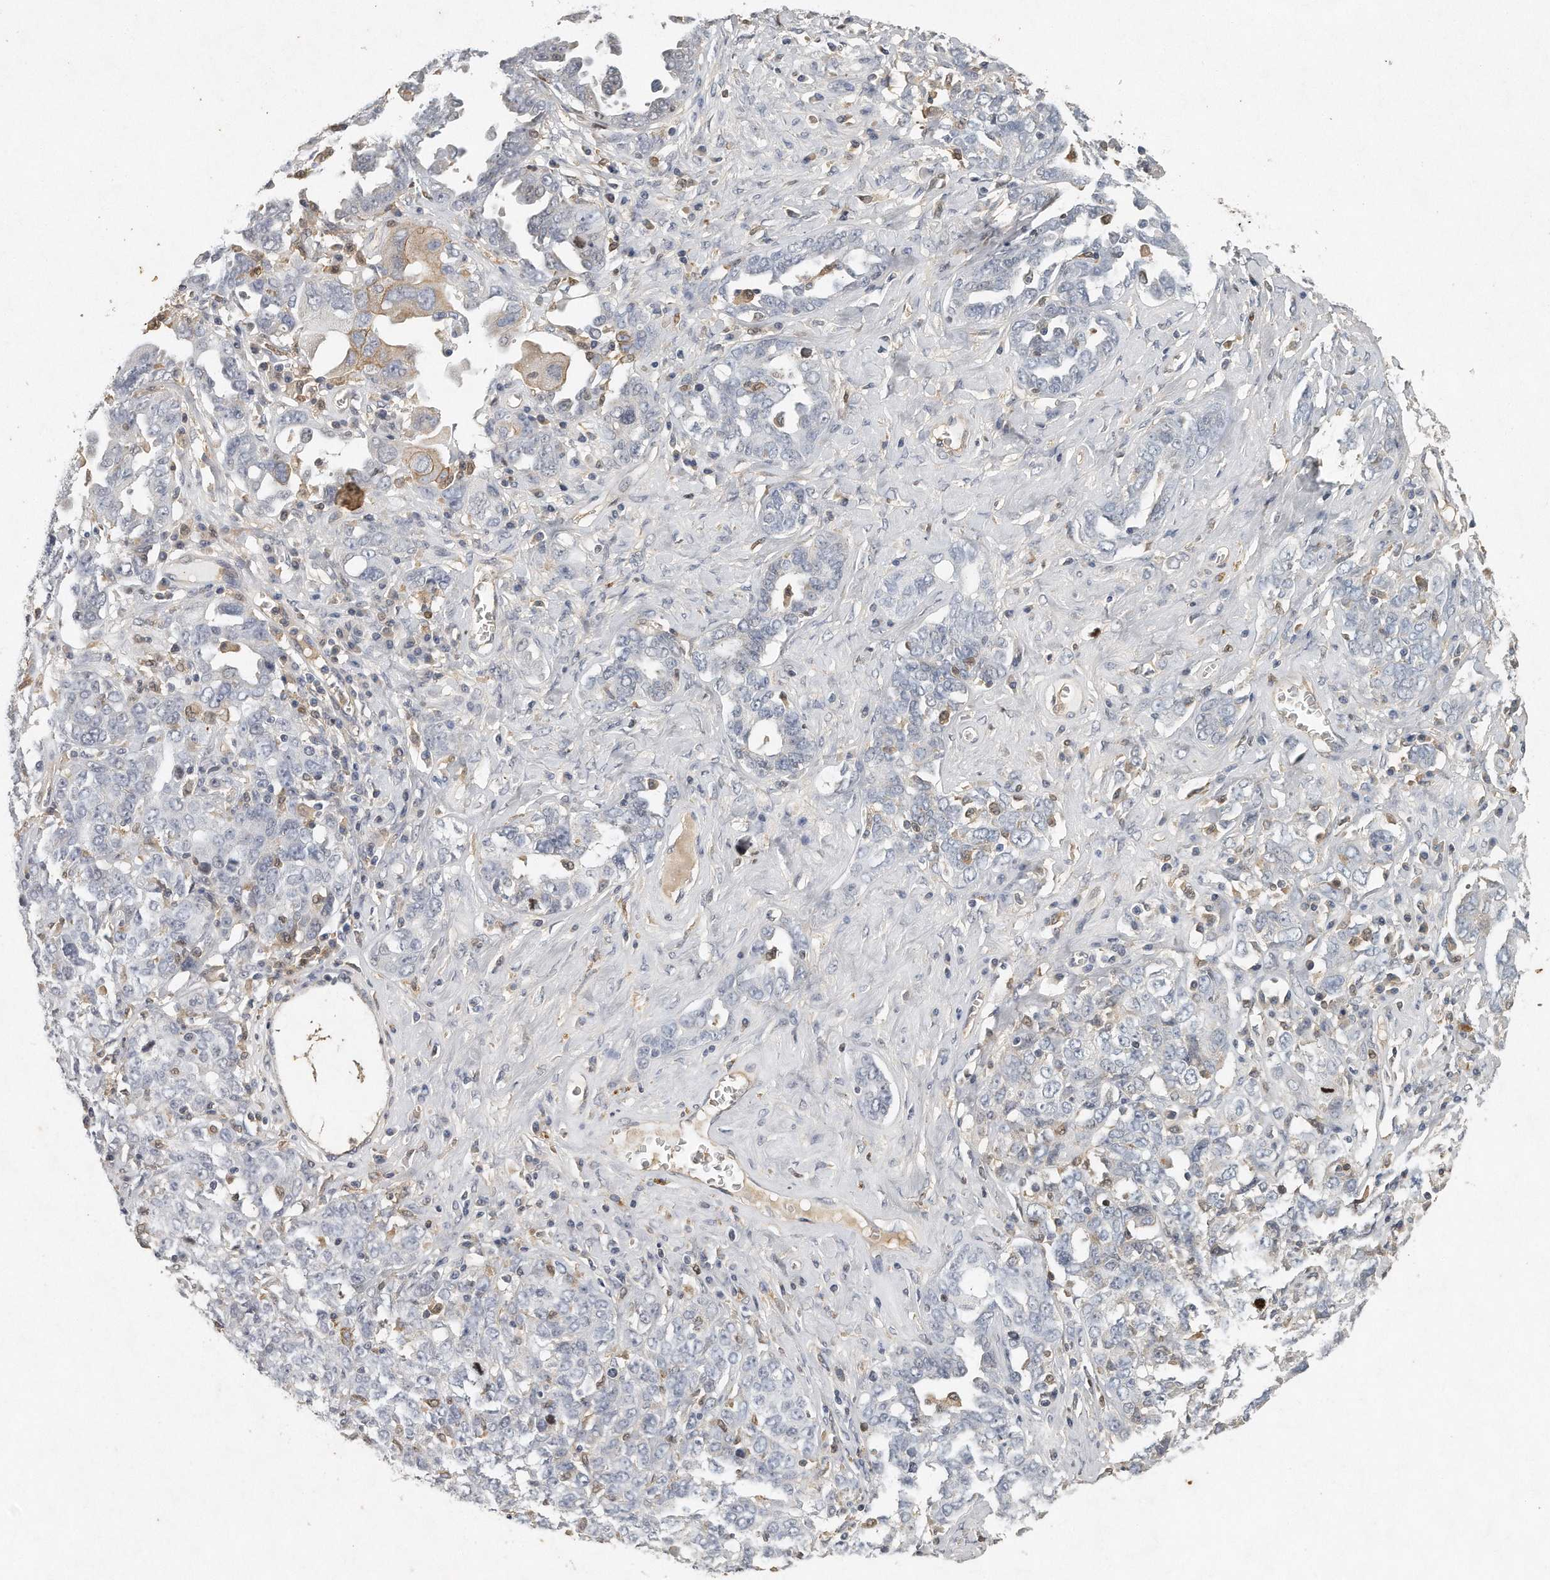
{"staining": {"intensity": "negative", "quantity": "none", "location": "none"}, "tissue": "ovarian cancer", "cell_type": "Tumor cells", "image_type": "cancer", "snomed": [{"axis": "morphology", "description": "Carcinoma, endometroid"}, {"axis": "topography", "description": "Ovary"}], "caption": "An immunohistochemistry (IHC) image of ovarian cancer is shown. There is no staining in tumor cells of ovarian cancer.", "gene": "CAMK1", "patient": {"sex": "female", "age": 62}}